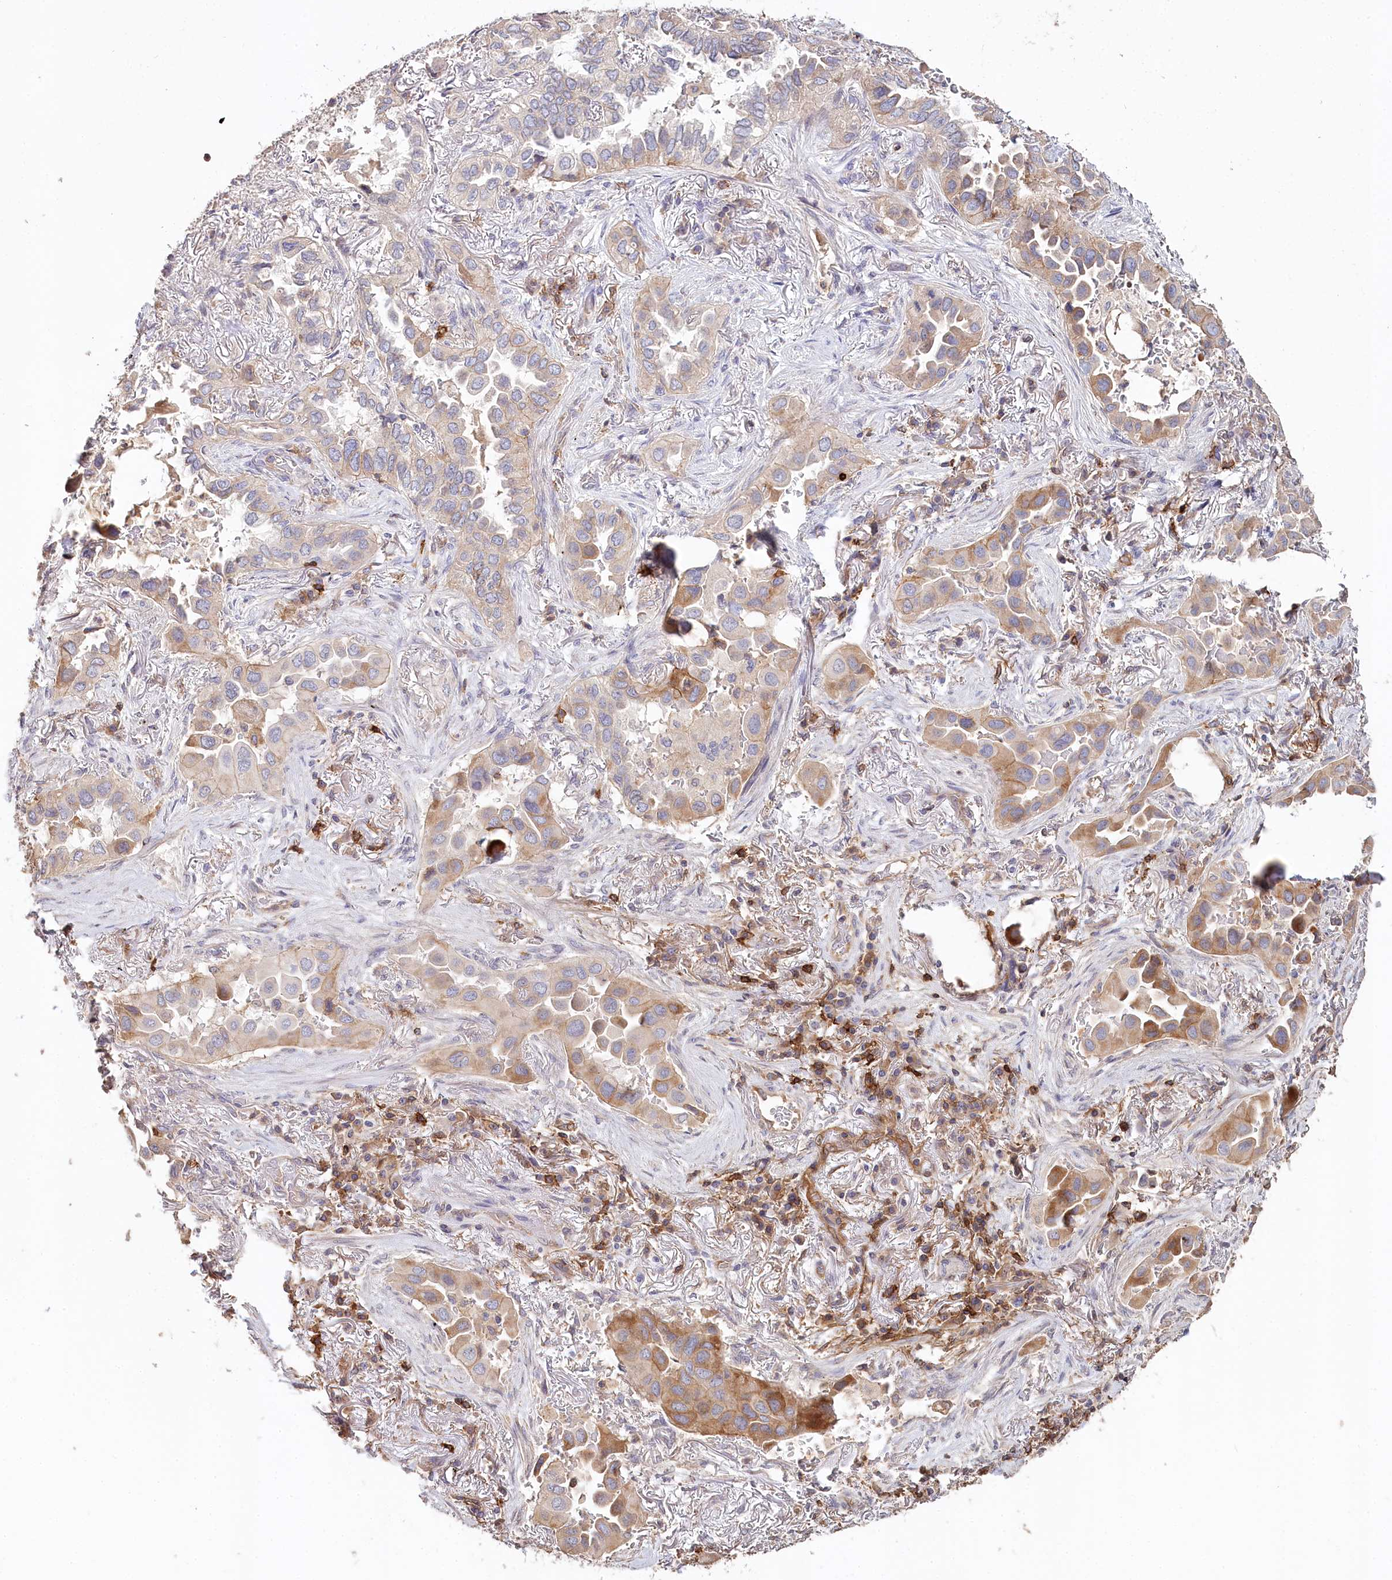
{"staining": {"intensity": "moderate", "quantity": "25%-75%", "location": "cytoplasmic/membranous"}, "tissue": "lung cancer", "cell_type": "Tumor cells", "image_type": "cancer", "snomed": [{"axis": "morphology", "description": "Adenocarcinoma, NOS"}, {"axis": "topography", "description": "Lung"}], "caption": "Human lung adenocarcinoma stained with a brown dye shows moderate cytoplasmic/membranous positive positivity in approximately 25%-75% of tumor cells.", "gene": "RBP5", "patient": {"sex": "female", "age": 76}}